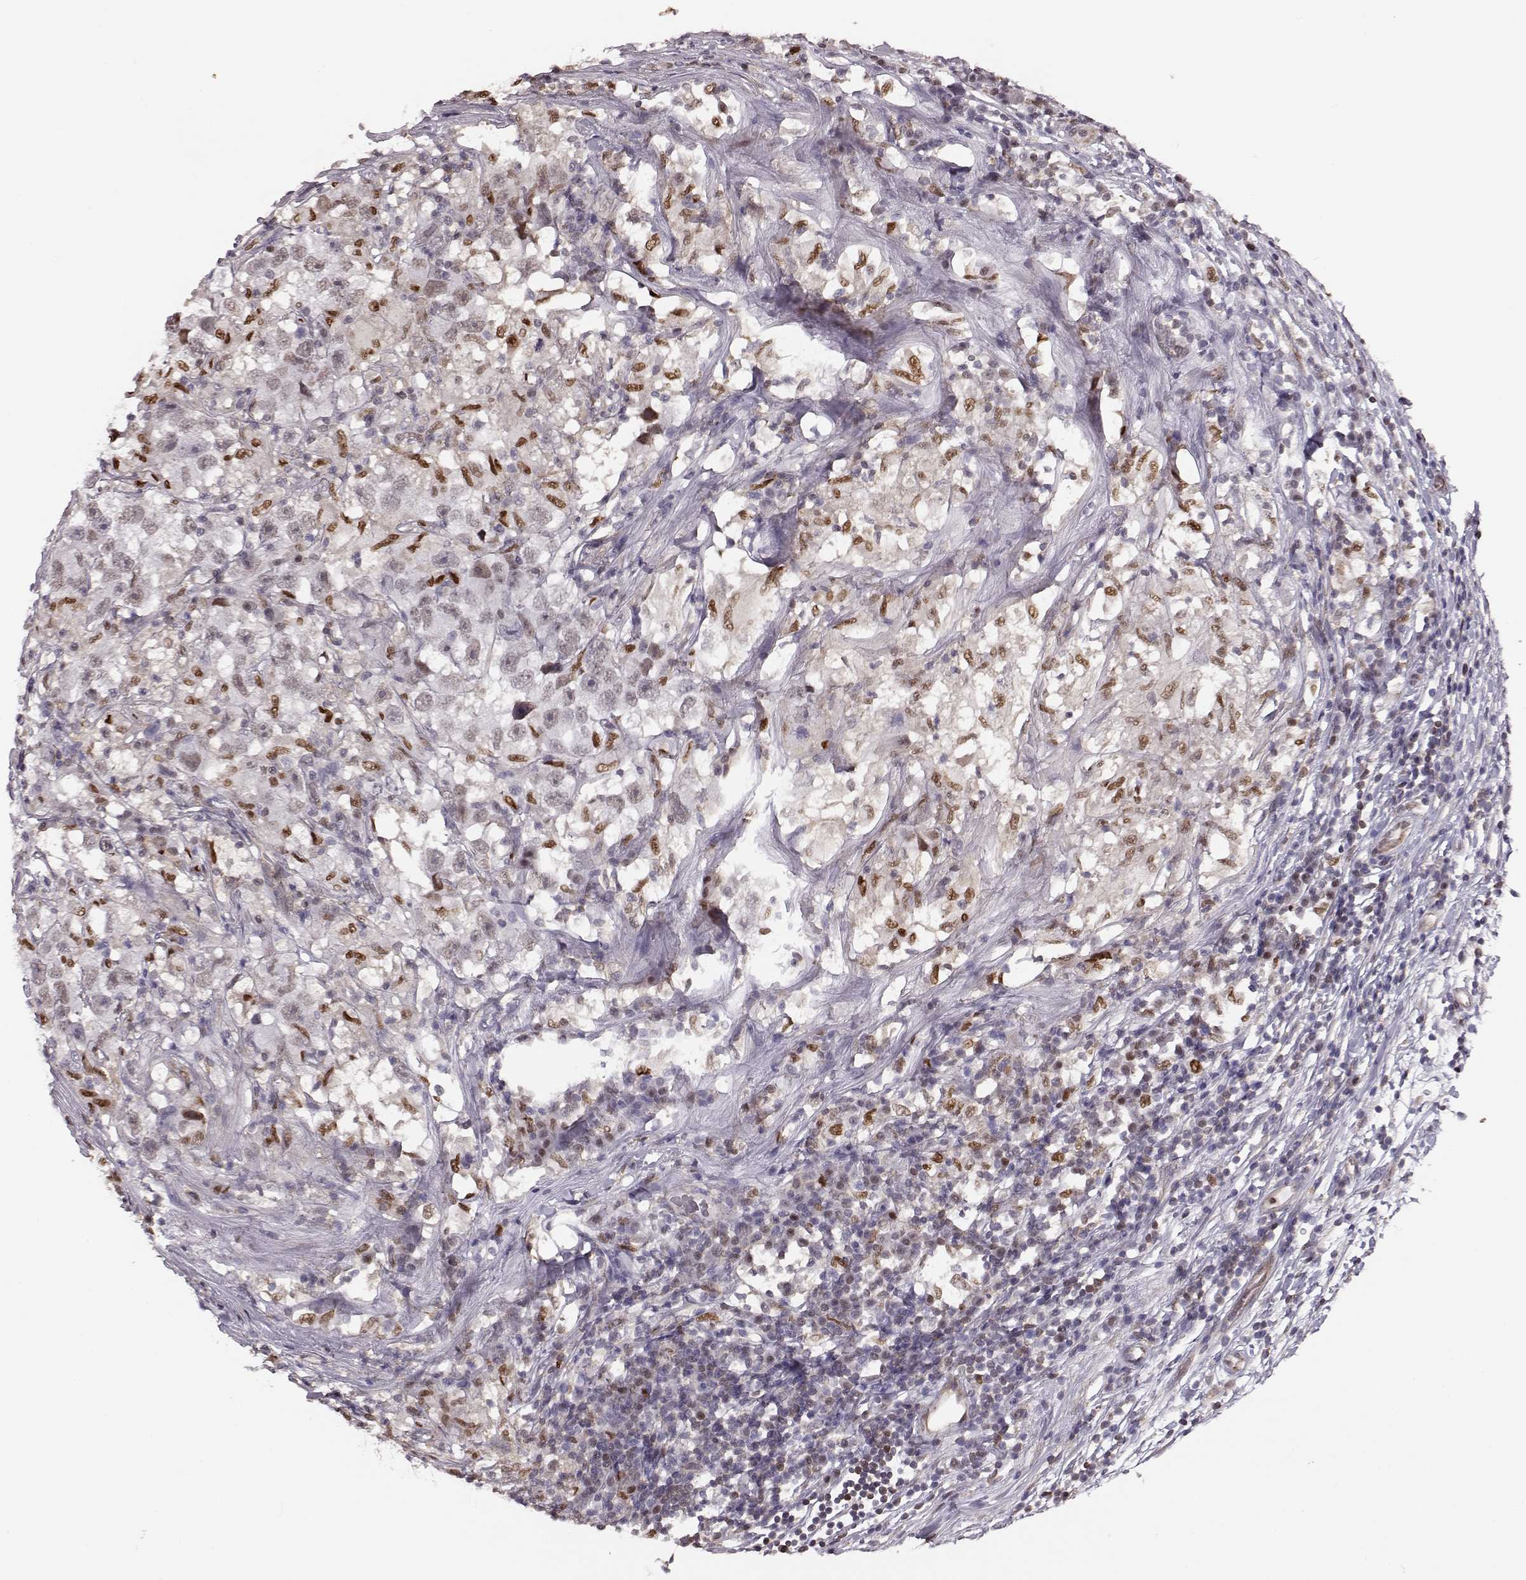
{"staining": {"intensity": "moderate", "quantity": "<25%", "location": "nuclear"}, "tissue": "testis cancer", "cell_type": "Tumor cells", "image_type": "cancer", "snomed": [{"axis": "morphology", "description": "Seminoma, NOS"}, {"axis": "topography", "description": "Testis"}], "caption": "Immunohistochemistry histopathology image of neoplastic tissue: human testis cancer (seminoma) stained using immunohistochemistry (IHC) shows low levels of moderate protein expression localized specifically in the nuclear of tumor cells, appearing as a nuclear brown color.", "gene": "KLF6", "patient": {"sex": "male", "age": 26}}